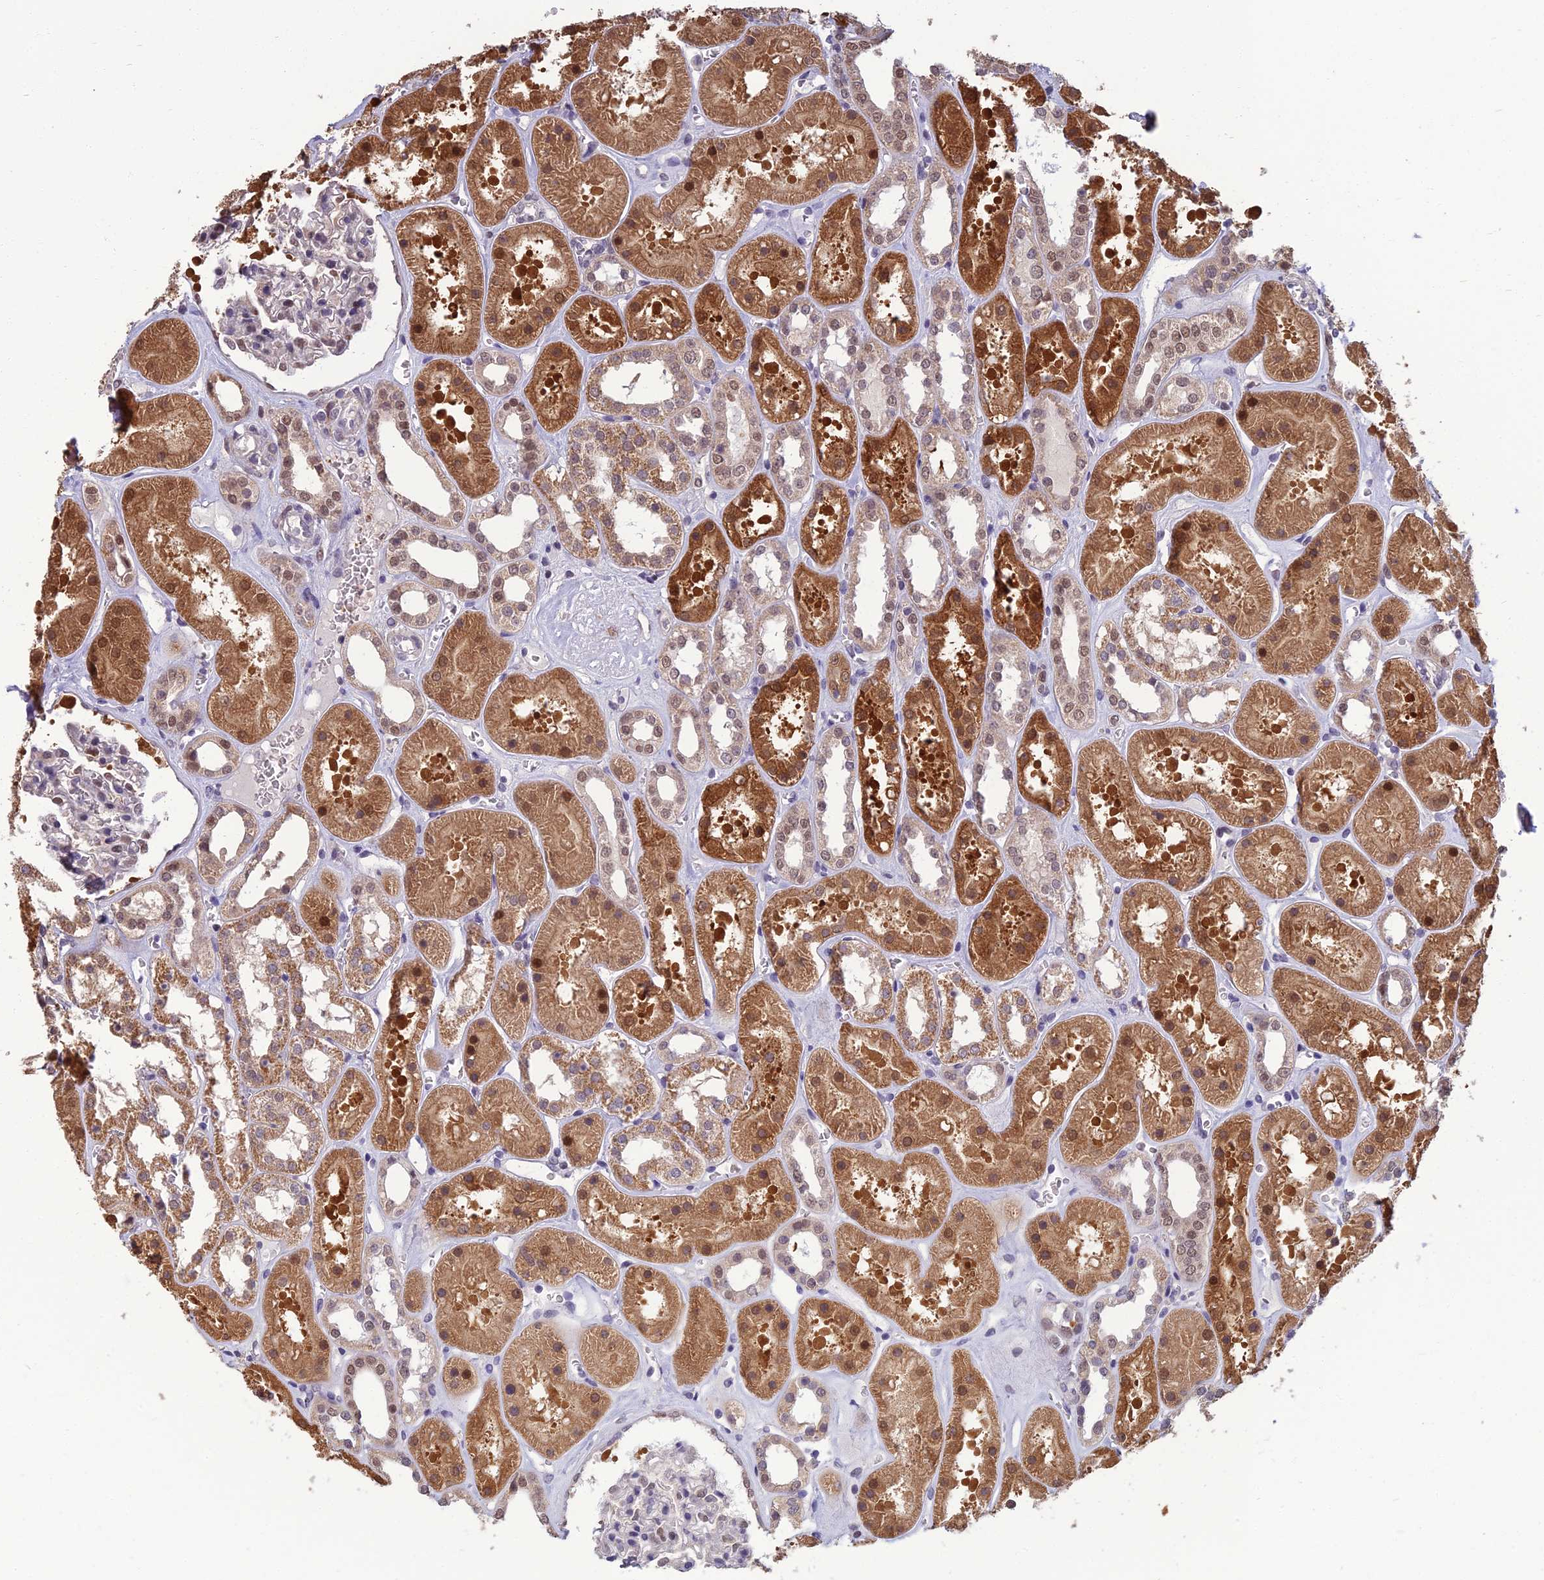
{"staining": {"intensity": "moderate", "quantity": "<25%", "location": "nuclear"}, "tissue": "kidney", "cell_type": "Cells in glomeruli", "image_type": "normal", "snomed": [{"axis": "morphology", "description": "Normal tissue, NOS"}, {"axis": "topography", "description": "Kidney"}], "caption": "Immunohistochemical staining of normal kidney shows low levels of moderate nuclear expression in about <25% of cells in glomeruli.", "gene": "NR4A3", "patient": {"sex": "female", "age": 41}}